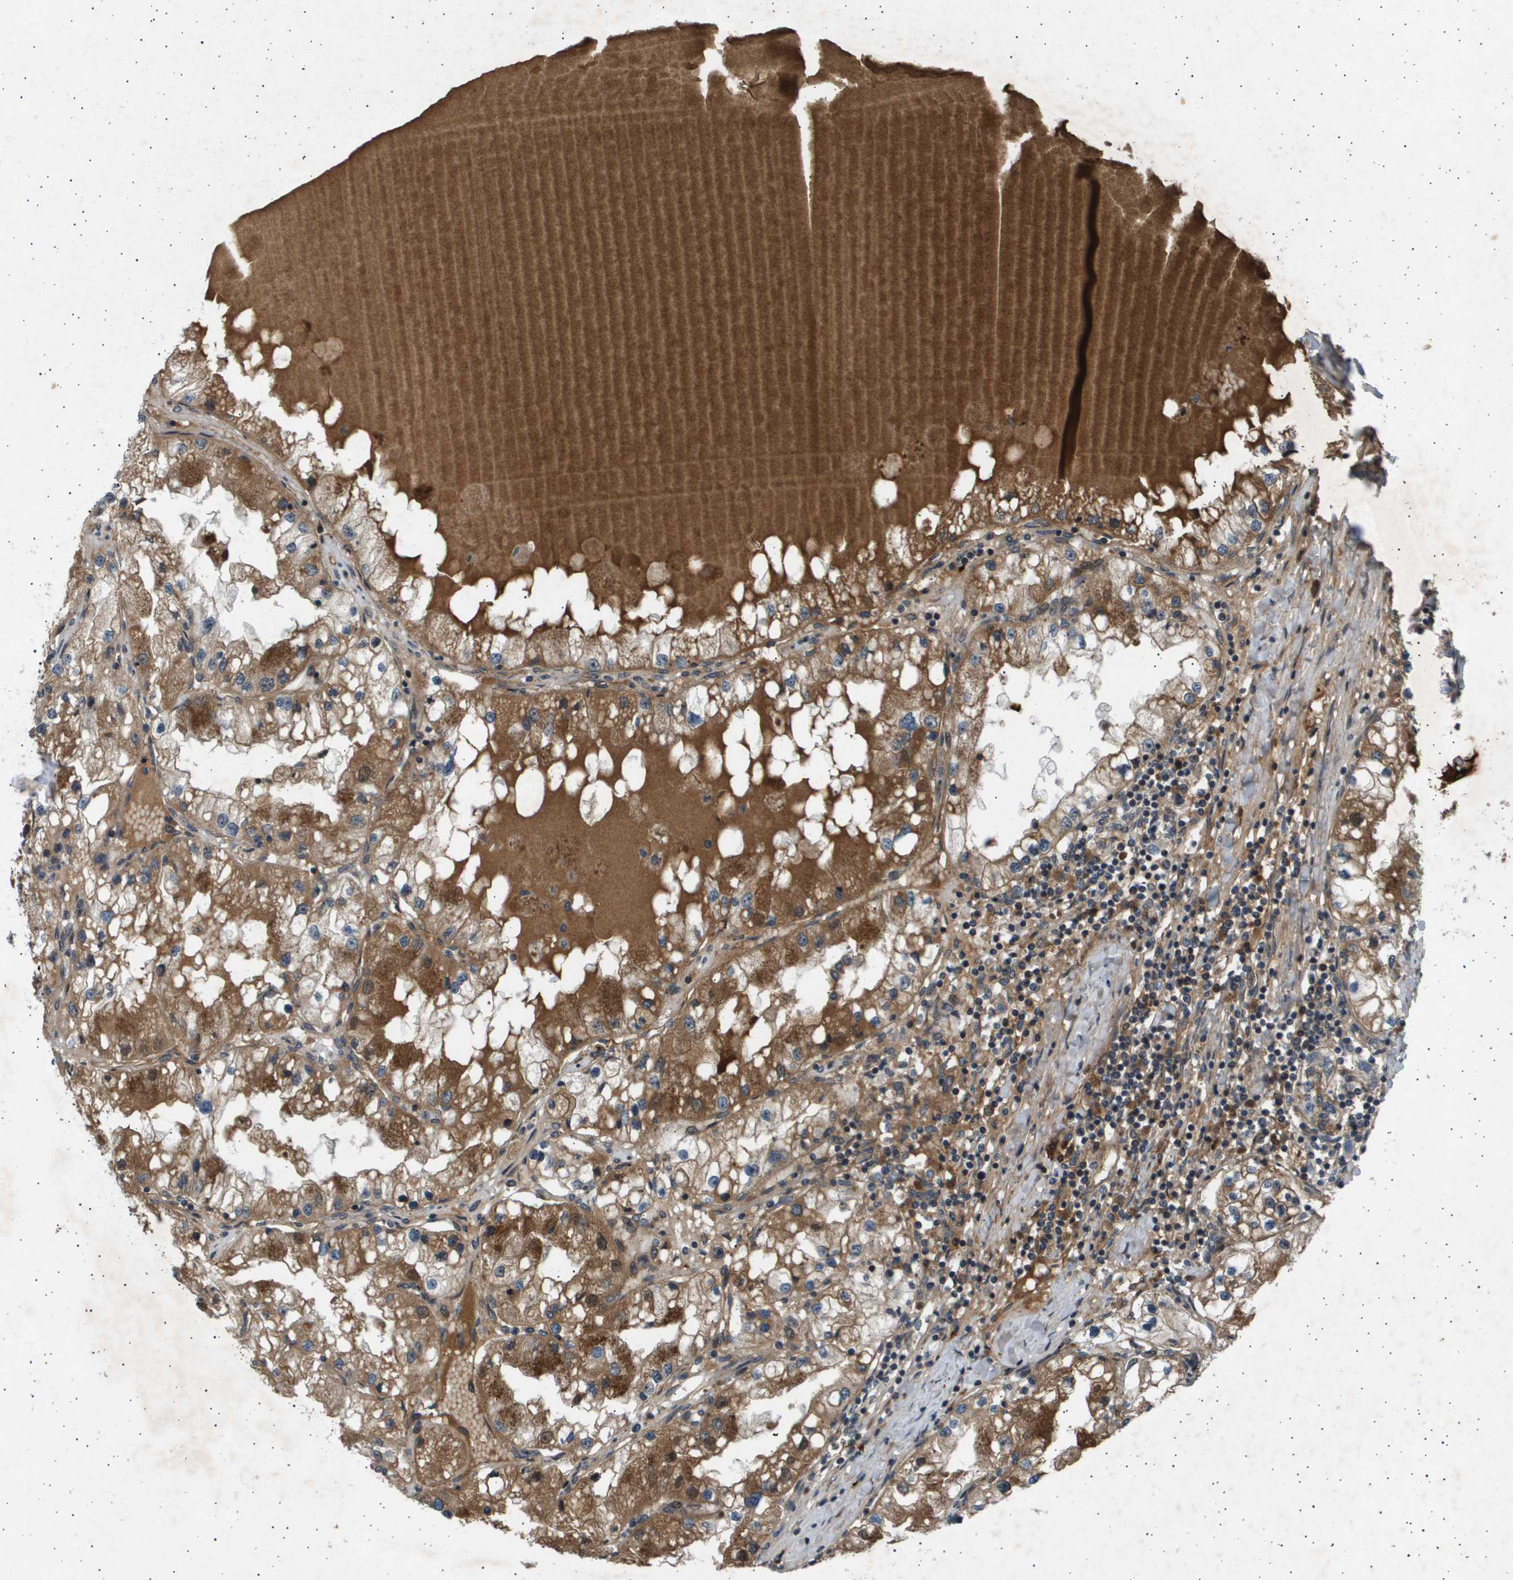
{"staining": {"intensity": "moderate", "quantity": ">75%", "location": "cytoplasmic/membranous"}, "tissue": "renal cancer", "cell_type": "Tumor cells", "image_type": "cancer", "snomed": [{"axis": "morphology", "description": "Adenocarcinoma, NOS"}, {"axis": "topography", "description": "Kidney"}], "caption": "Tumor cells demonstrate medium levels of moderate cytoplasmic/membranous staining in about >75% of cells in renal adenocarcinoma. The staining was performed using DAB (3,3'-diaminobenzidine), with brown indicating positive protein expression. Nuclei are stained blue with hematoxylin.", "gene": "TNRC6A", "patient": {"sex": "male", "age": 68}}